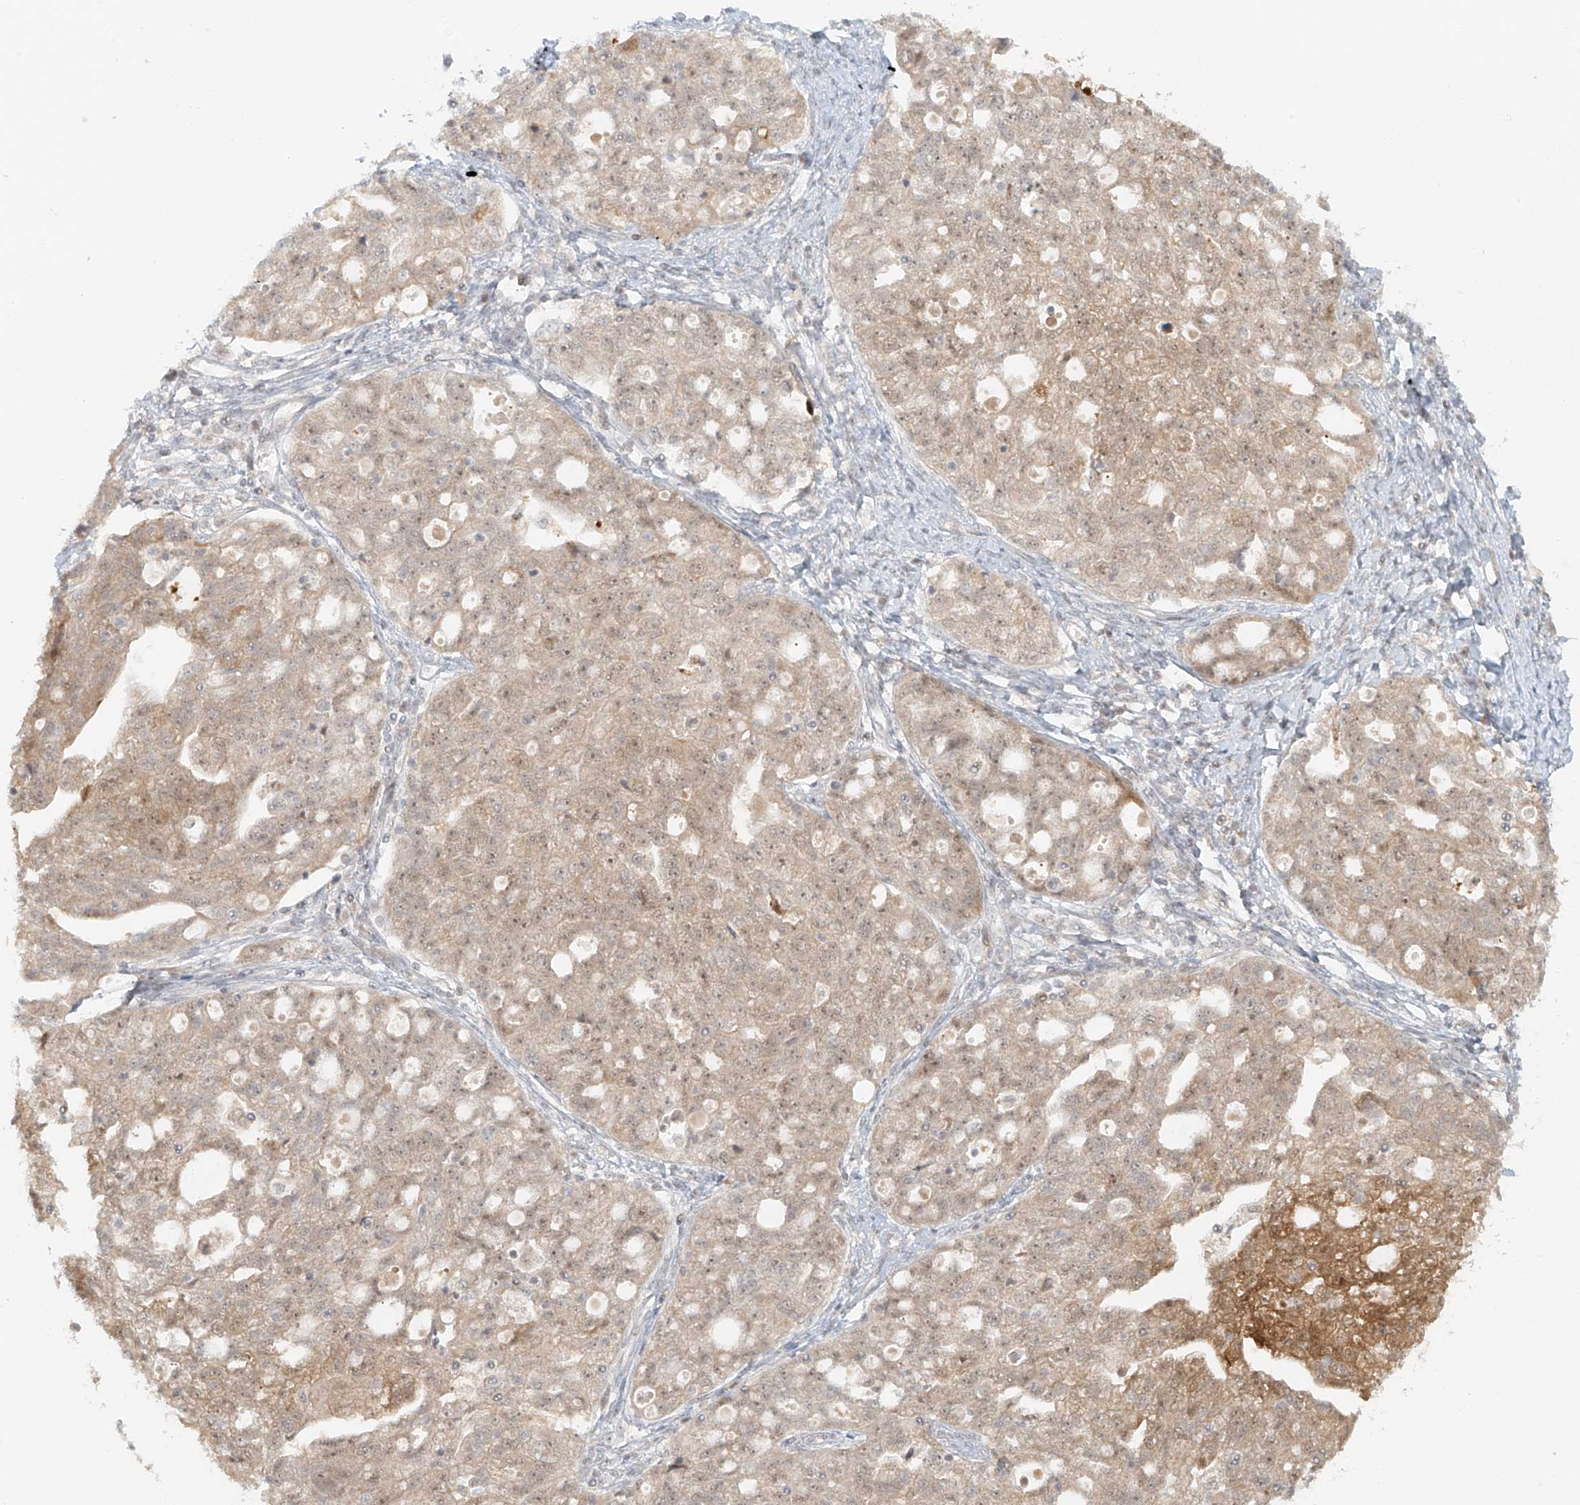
{"staining": {"intensity": "weak", "quantity": ">75%", "location": "cytoplasmic/membranous"}, "tissue": "ovarian cancer", "cell_type": "Tumor cells", "image_type": "cancer", "snomed": [{"axis": "morphology", "description": "Carcinoma, NOS"}, {"axis": "morphology", "description": "Cystadenocarcinoma, serous, NOS"}, {"axis": "topography", "description": "Ovary"}], "caption": "Protein expression analysis of human ovarian cancer (carcinoma) reveals weak cytoplasmic/membranous positivity in approximately >75% of tumor cells.", "gene": "MIPEP", "patient": {"sex": "female", "age": 69}}